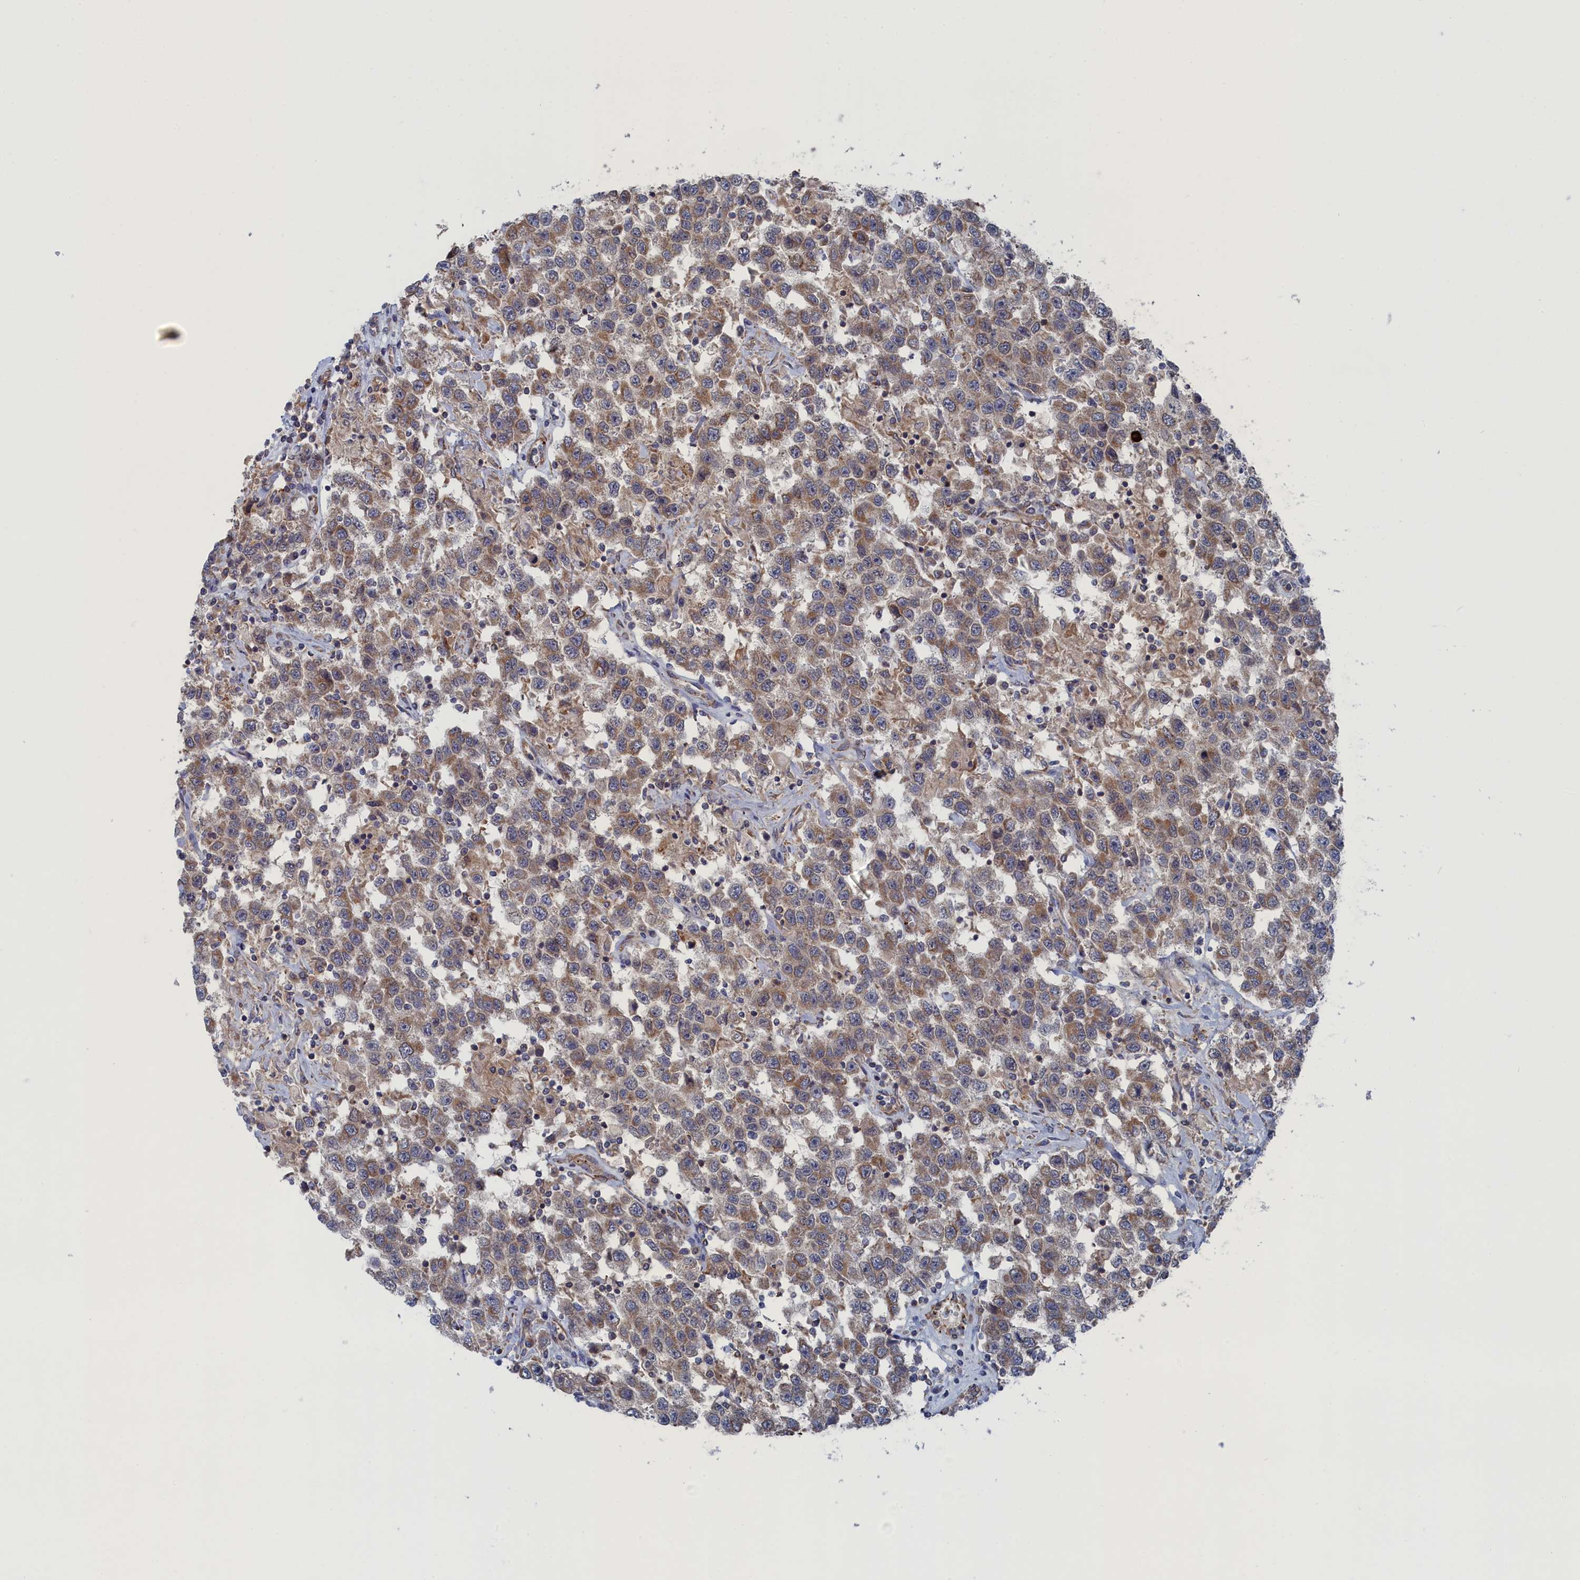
{"staining": {"intensity": "moderate", "quantity": ">75%", "location": "cytoplasmic/membranous"}, "tissue": "testis cancer", "cell_type": "Tumor cells", "image_type": "cancer", "snomed": [{"axis": "morphology", "description": "Seminoma, NOS"}, {"axis": "topography", "description": "Testis"}], "caption": "High-power microscopy captured an immunohistochemistry histopathology image of seminoma (testis), revealing moderate cytoplasmic/membranous staining in approximately >75% of tumor cells. (IHC, brightfield microscopy, high magnification).", "gene": "FILIP1L", "patient": {"sex": "male", "age": 41}}